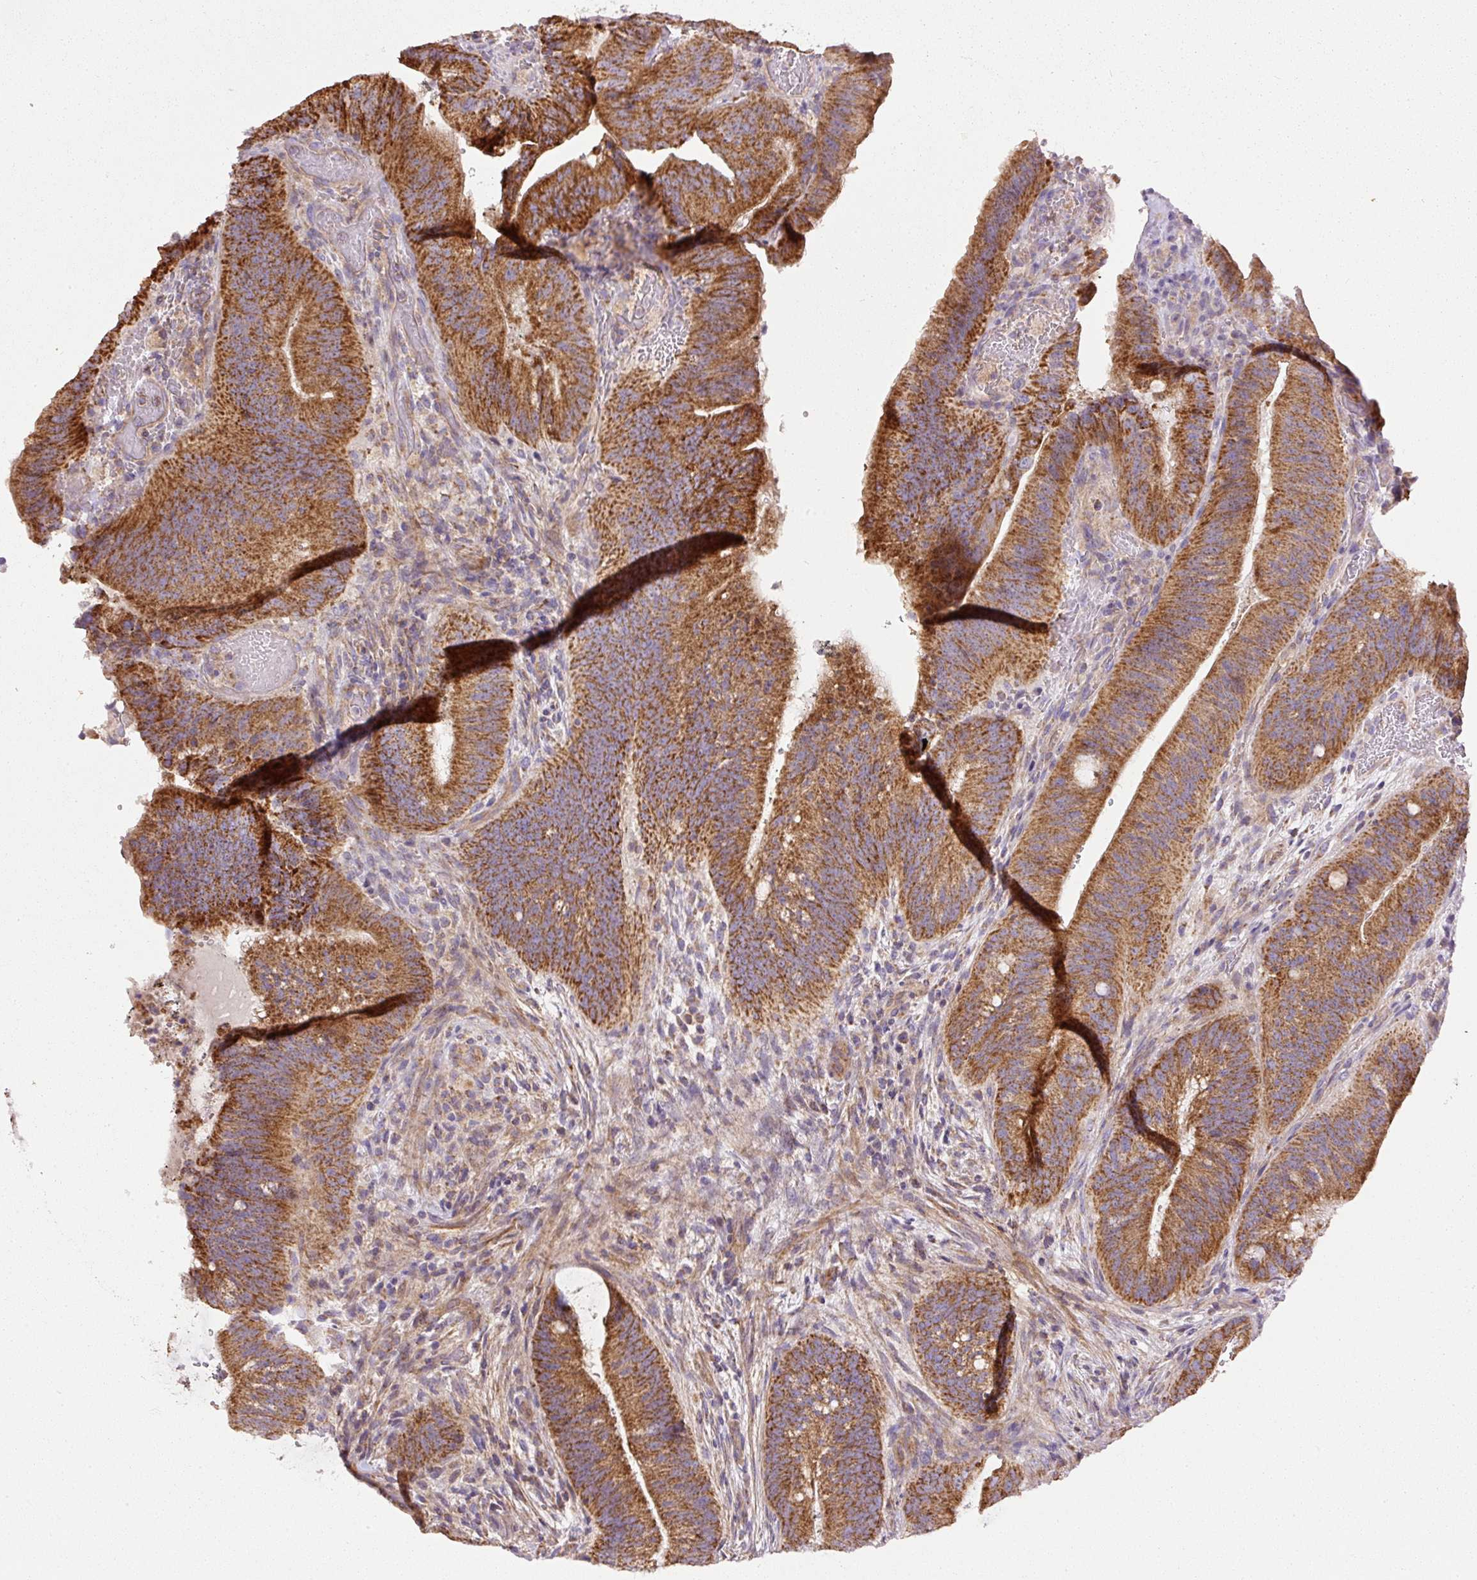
{"staining": {"intensity": "strong", "quantity": ">75%", "location": "cytoplasmic/membranous"}, "tissue": "colorectal cancer", "cell_type": "Tumor cells", "image_type": "cancer", "snomed": [{"axis": "morphology", "description": "Adenocarcinoma, NOS"}, {"axis": "topography", "description": "Colon"}], "caption": "Immunohistochemical staining of adenocarcinoma (colorectal) reveals high levels of strong cytoplasmic/membranous positivity in approximately >75% of tumor cells.", "gene": "NDUFAF2", "patient": {"sex": "female", "age": 43}}